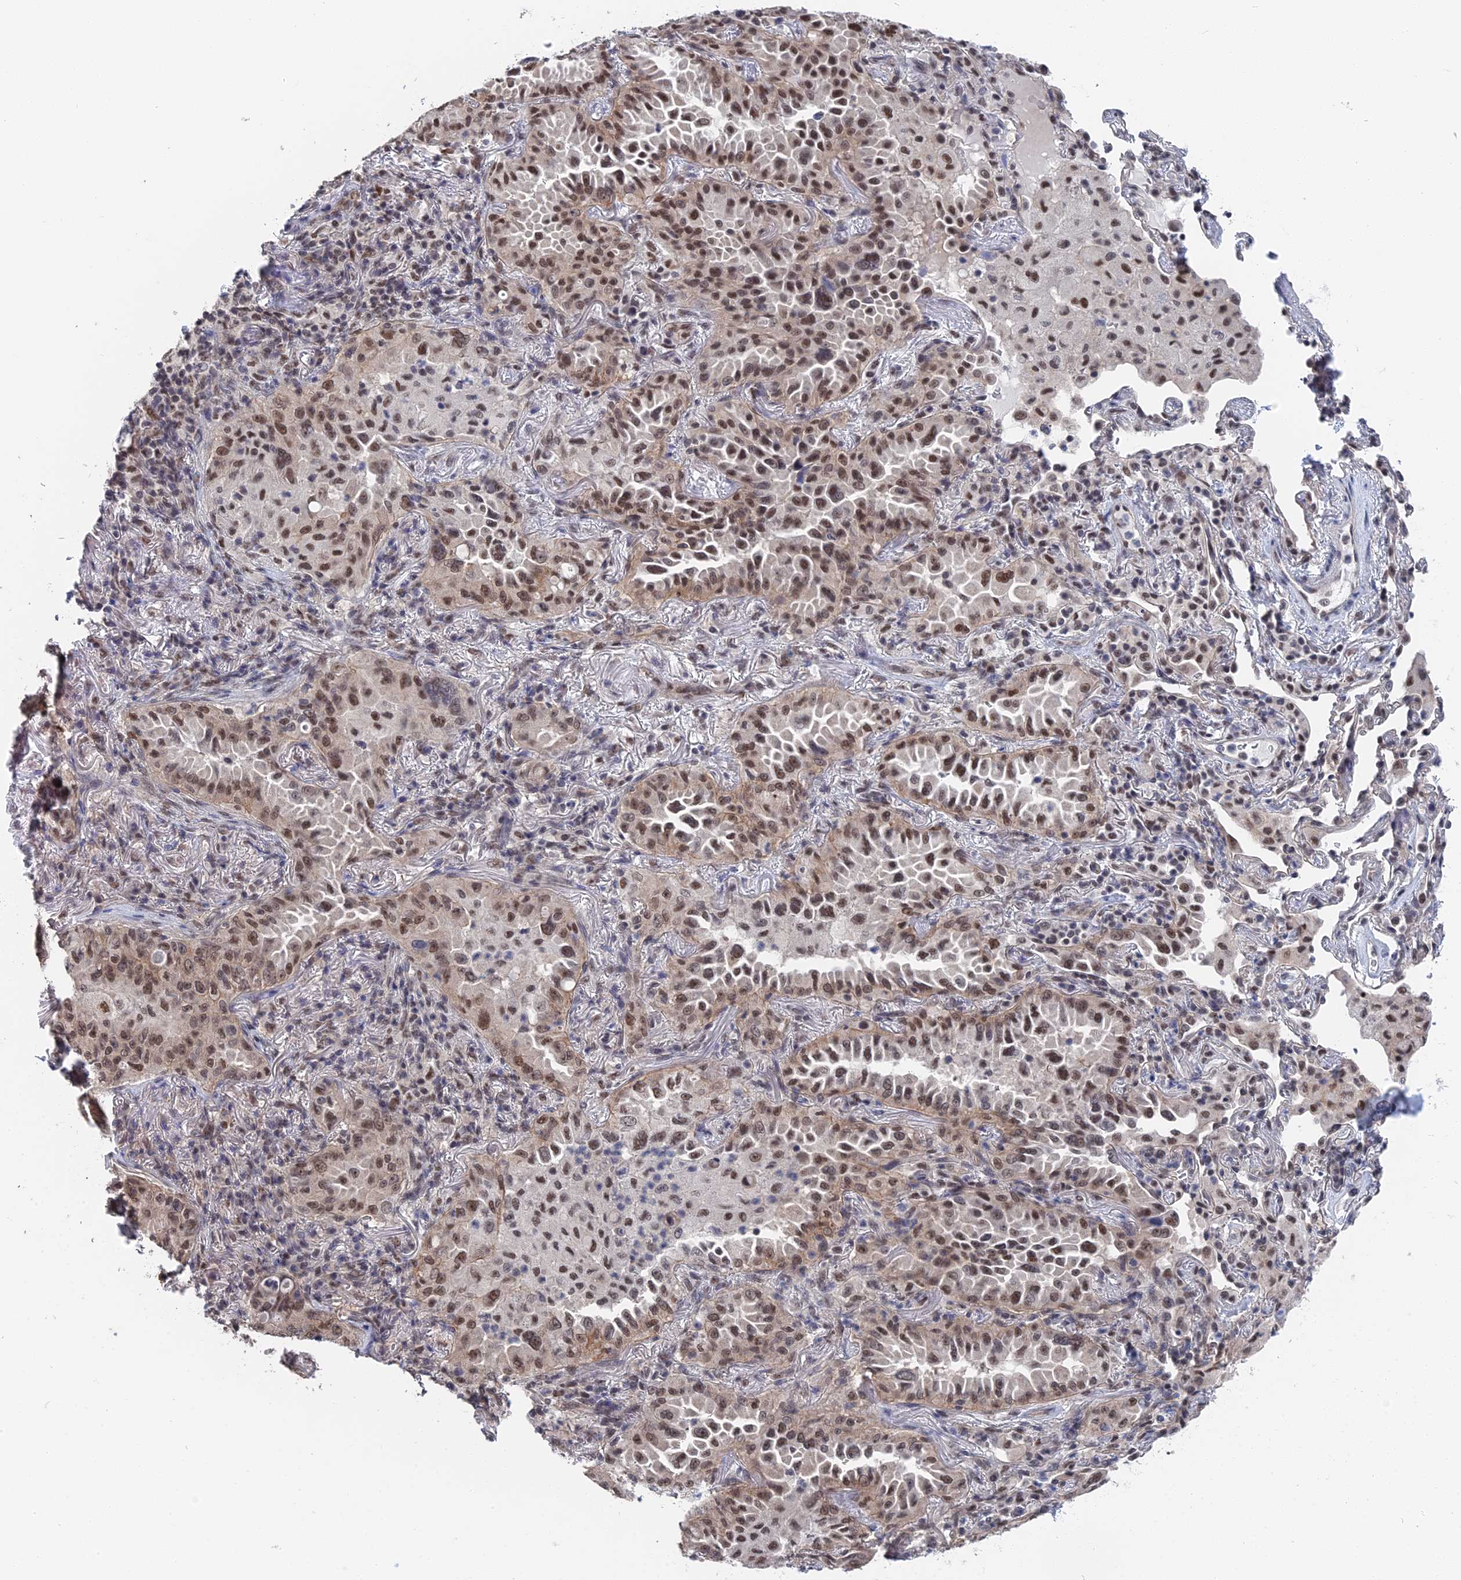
{"staining": {"intensity": "moderate", "quantity": ">75%", "location": "nuclear"}, "tissue": "lung cancer", "cell_type": "Tumor cells", "image_type": "cancer", "snomed": [{"axis": "morphology", "description": "Adenocarcinoma, NOS"}, {"axis": "topography", "description": "Lung"}], "caption": "Immunohistochemistry image of neoplastic tissue: adenocarcinoma (lung) stained using immunohistochemistry (IHC) exhibits medium levels of moderate protein expression localized specifically in the nuclear of tumor cells, appearing as a nuclear brown color.", "gene": "TSSC4", "patient": {"sex": "female", "age": 69}}